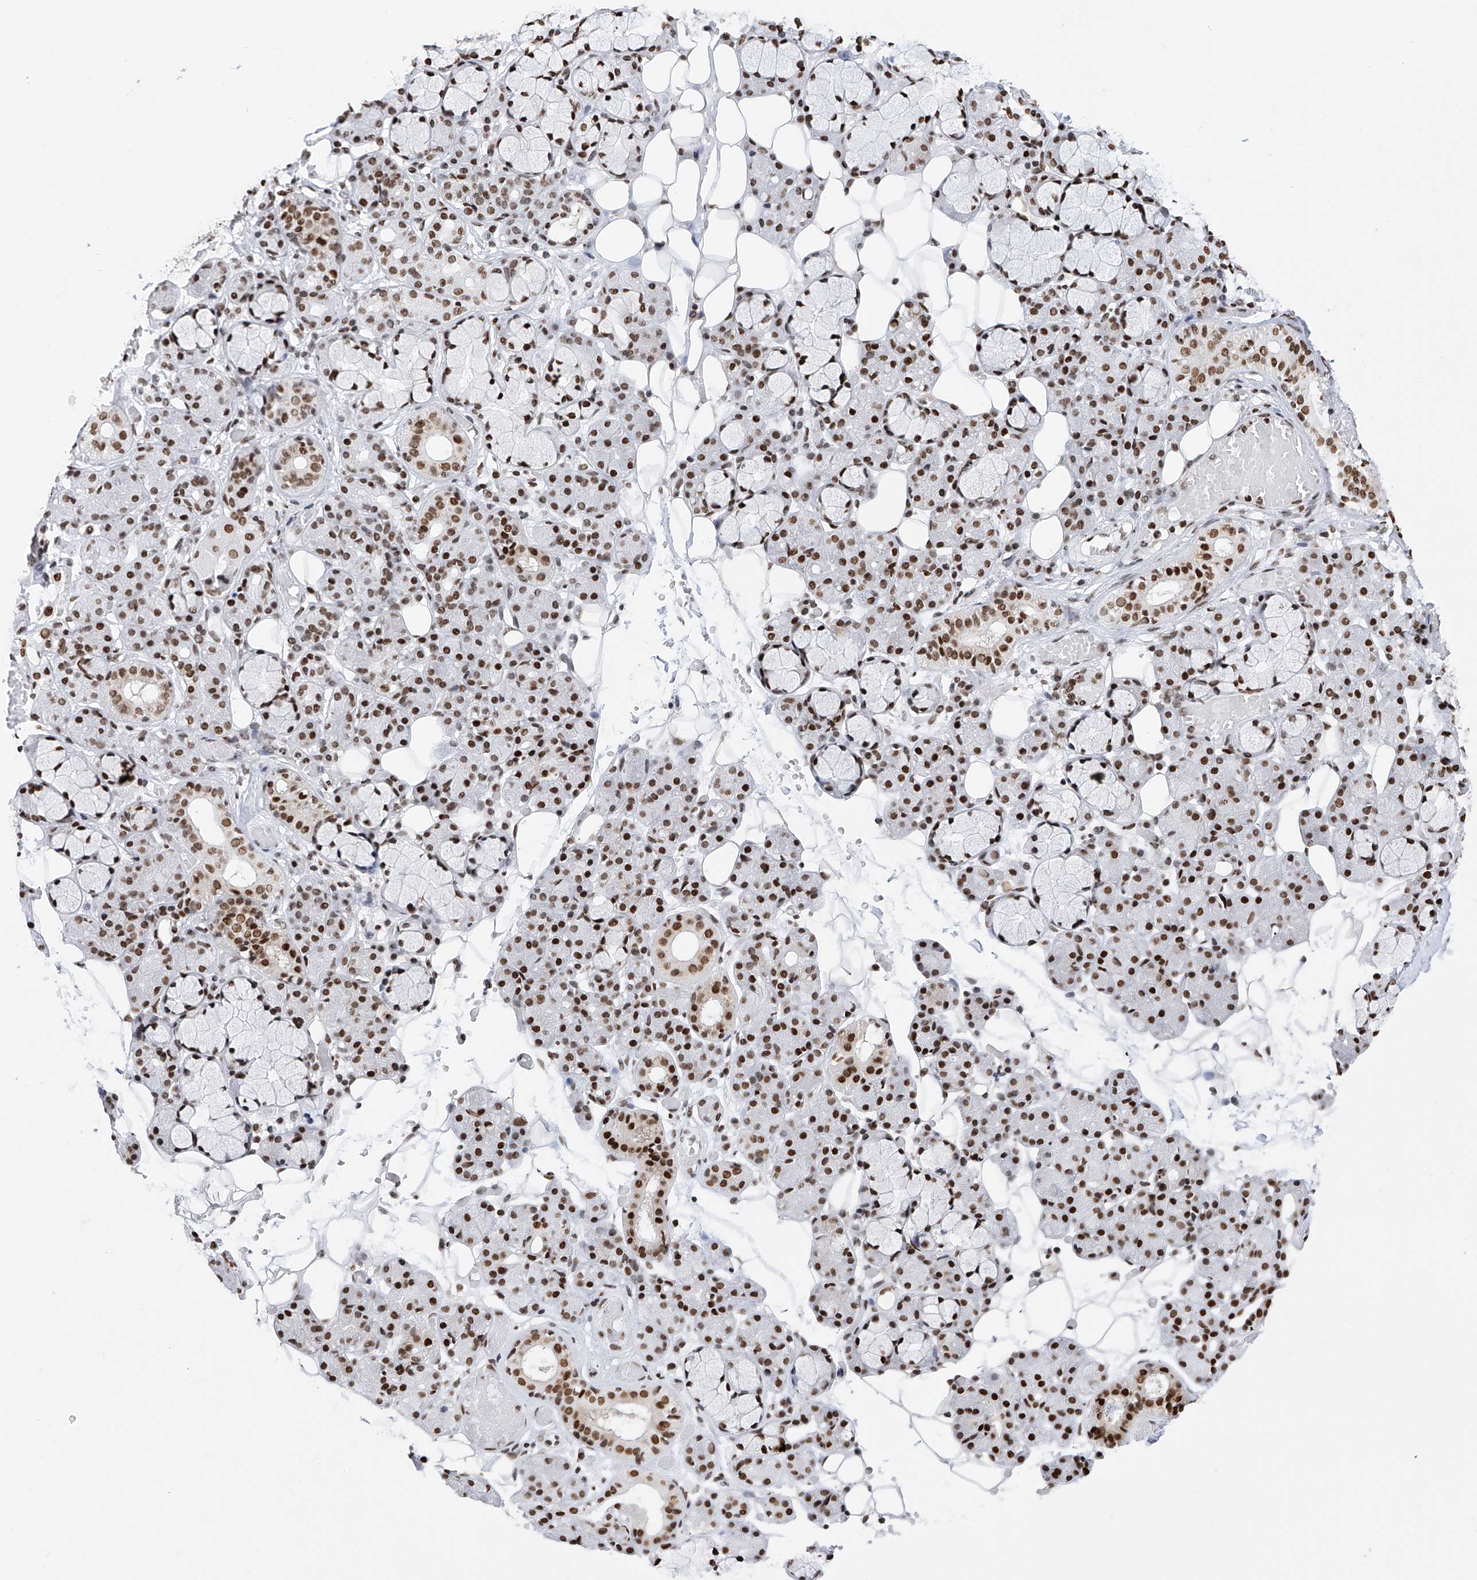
{"staining": {"intensity": "strong", "quantity": ">75%", "location": "nuclear"}, "tissue": "salivary gland", "cell_type": "Glandular cells", "image_type": "normal", "snomed": [{"axis": "morphology", "description": "Normal tissue, NOS"}, {"axis": "topography", "description": "Salivary gland"}], "caption": "Salivary gland stained with DAB (3,3'-diaminobenzidine) immunohistochemistry exhibits high levels of strong nuclear positivity in about >75% of glandular cells.", "gene": "SRSF6", "patient": {"sex": "male", "age": 63}}